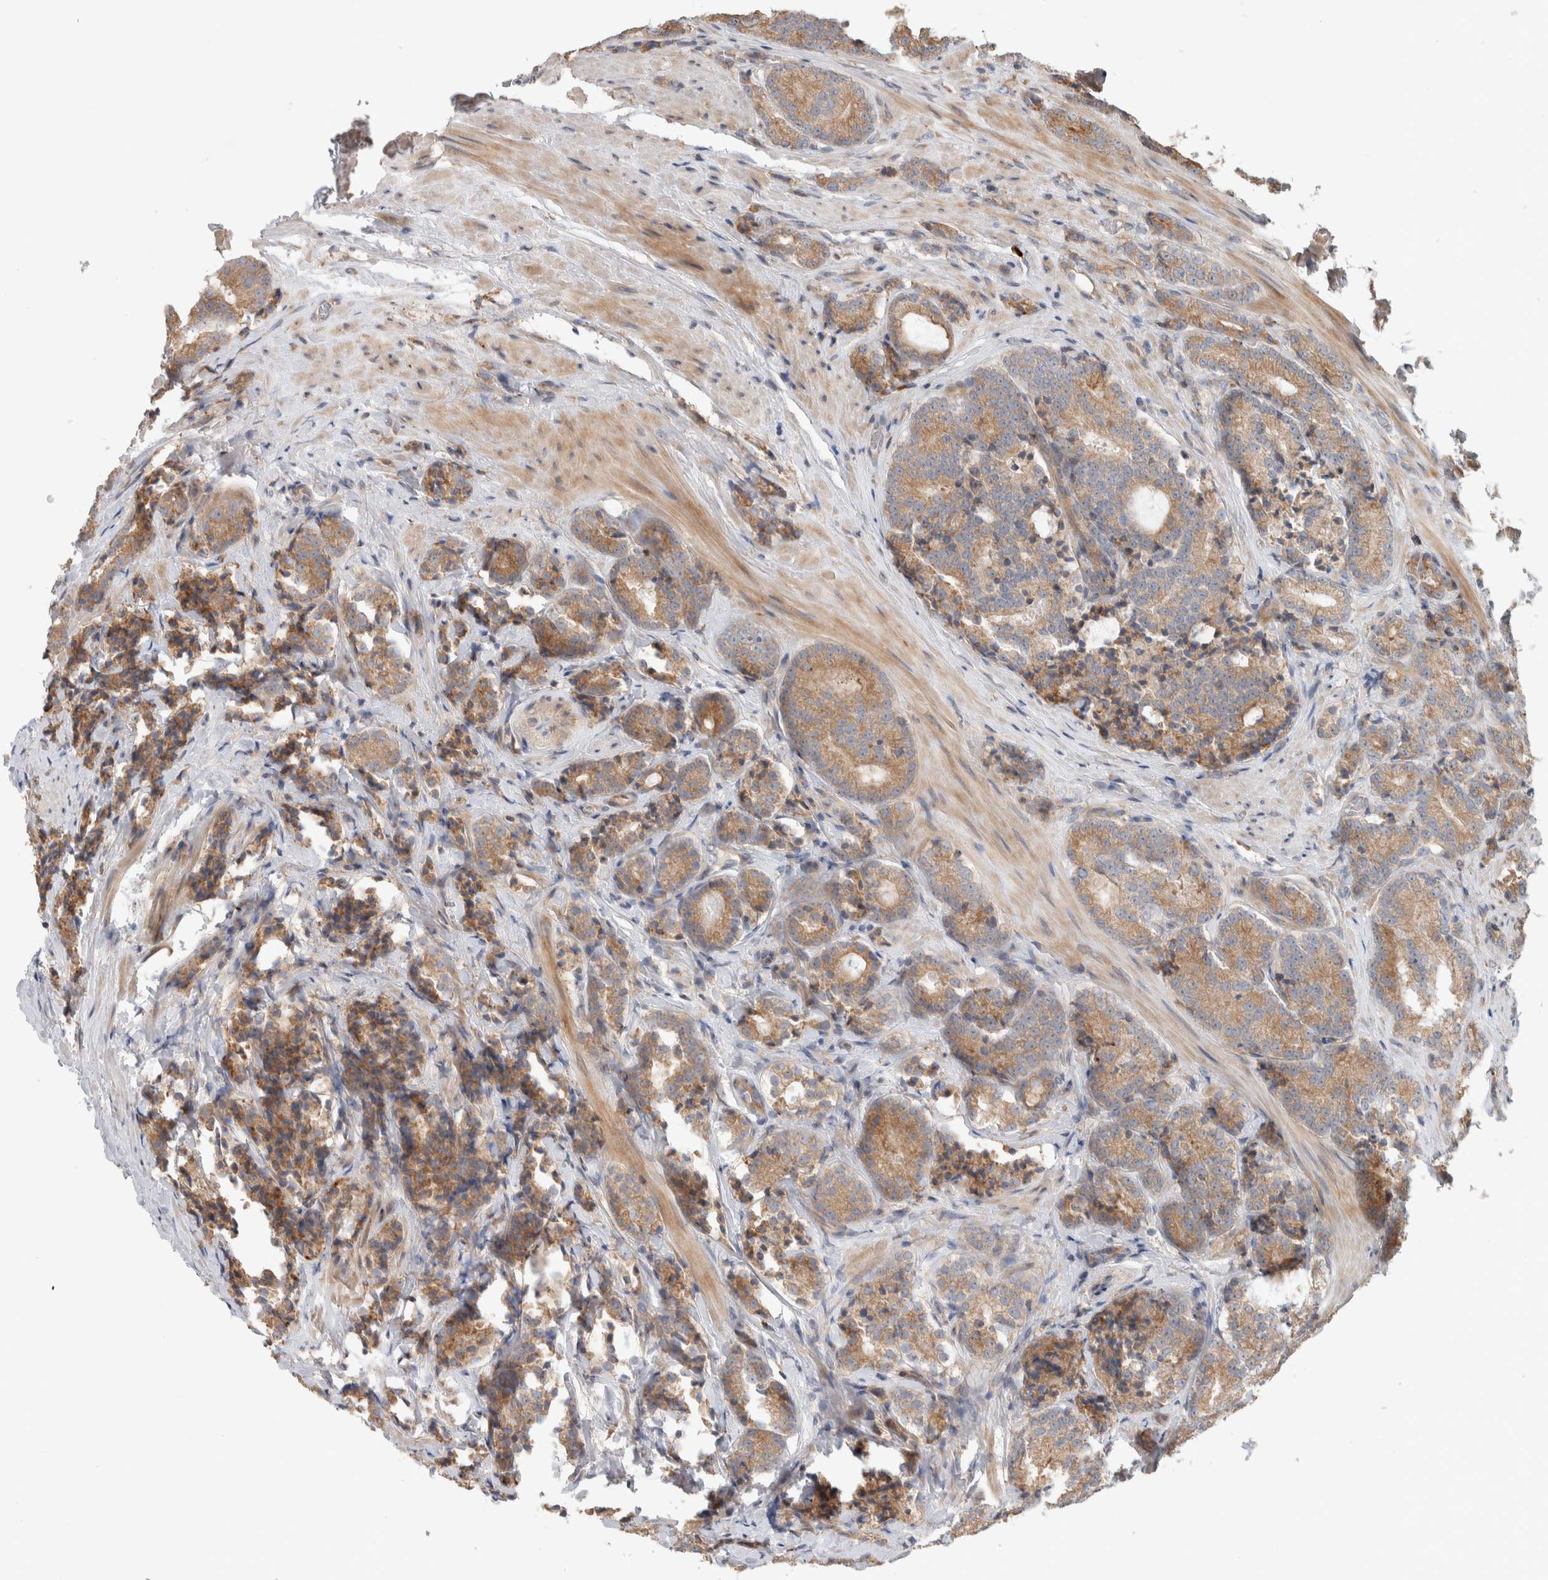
{"staining": {"intensity": "moderate", "quantity": "25%-75%", "location": "cytoplasmic/membranous"}, "tissue": "prostate cancer", "cell_type": "Tumor cells", "image_type": "cancer", "snomed": [{"axis": "morphology", "description": "Adenocarcinoma, High grade"}, {"axis": "topography", "description": "Prostate"}], "caption": "Protein expression analysis of prostate cancer shows moderate cytoplasmic/membranous positivity in about 25%-75% of tumor cells.", "gene": "ADCY8", "patient": {"sex": "male", "age": 61}}